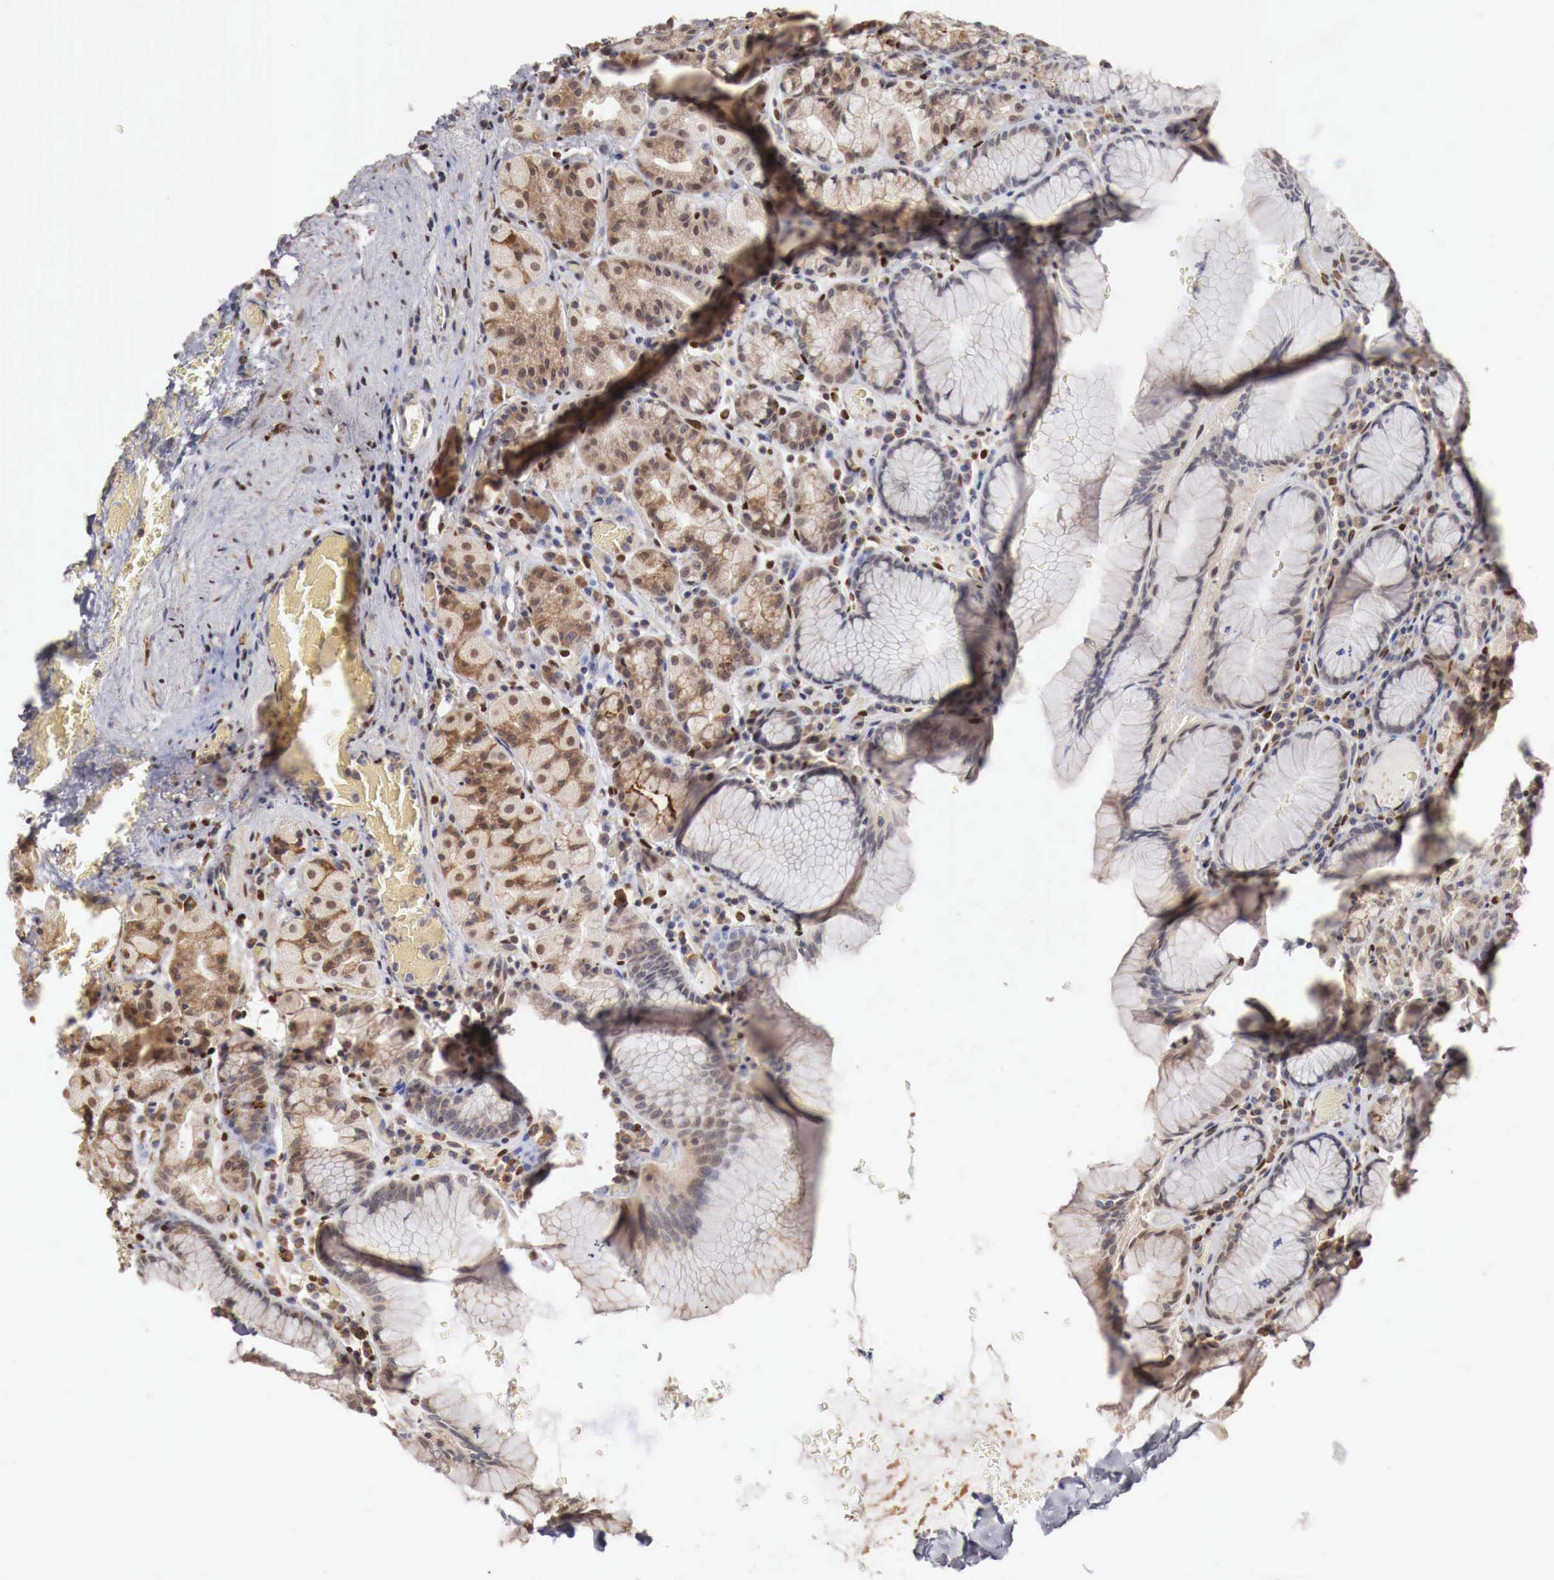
{"staining": {"intensity": "moderate", "quantity": "<25%", "location": "cytoplasmic/membranous,nuclear"}, "tissue": "stomach", "cell_type": "Glandular cells", "image_type": "normal", "snomed": [{"axis": "morphology", "description": "Normal tissue, NOS"}, {"axis": "topography", "description": "Stomach, lower"}], "caption": "Immunohistochemistry image of benign stomach: human stomach stained using immunohistochemistry shows low levels of moderate protein expression localized specifically in the cytoplasmic/membranous,nuclear of glandular cells, appearing as a cytoplasmic/membranous,nuclear brown color.", "gene": "KHDRBS2", "patient": {"sex": "male", "age": 58}}